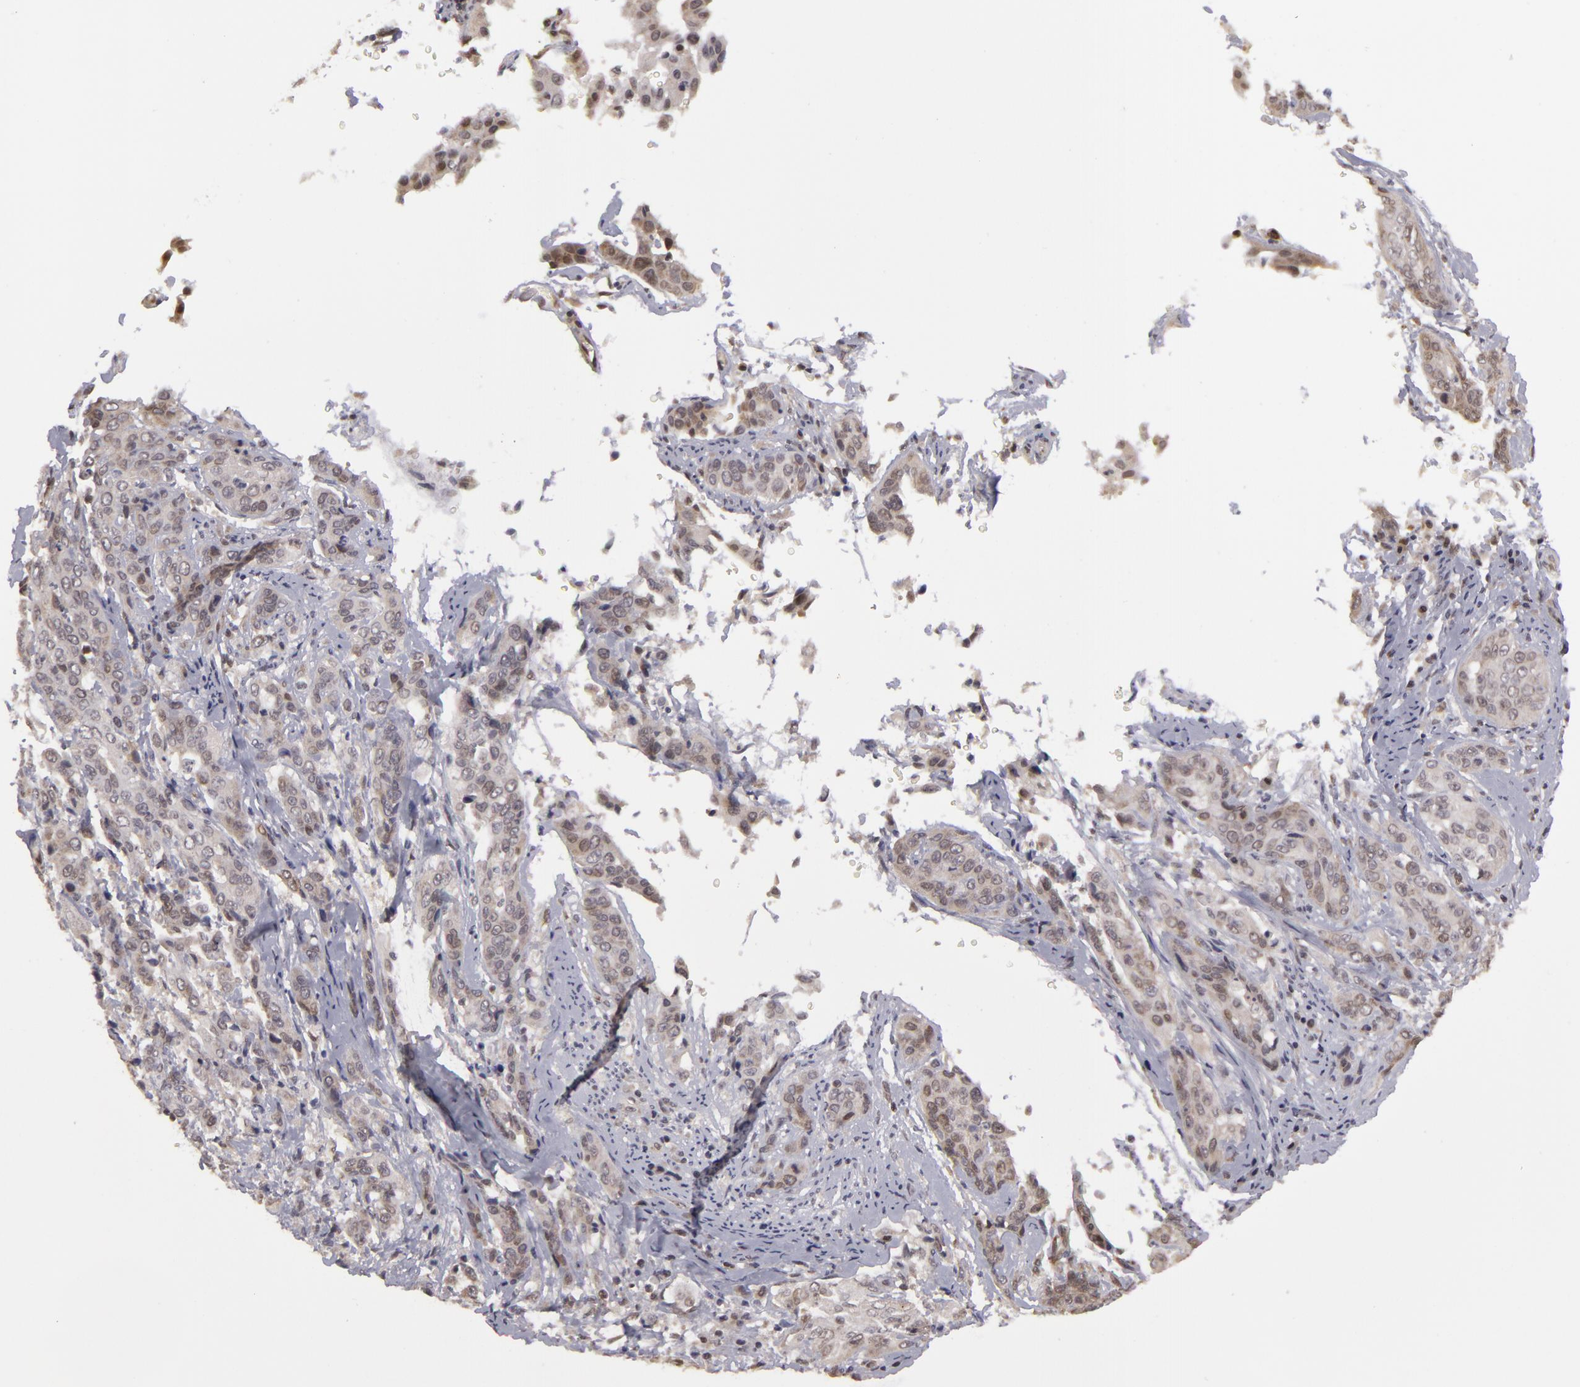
{"staining": {"intensity": "weak", "quantity": "<25%", "location": "nuclear"}, "tissue": "cervical cancer", "cell_type": "Tumor cells", "image_type": "cancer", "snomed": [{"axis": "morphology", "description": "Squamous cell carcinoma, NOS"}, {"axis": "topography", "description": "Cervix"}], "caption": "Immunohistochemistry of cervical cancer (squamous cell carcinoma) displays no positivity in tumor cells.", "gene": "ZNF133", "patient": {"sex": "female", "age": 41}}